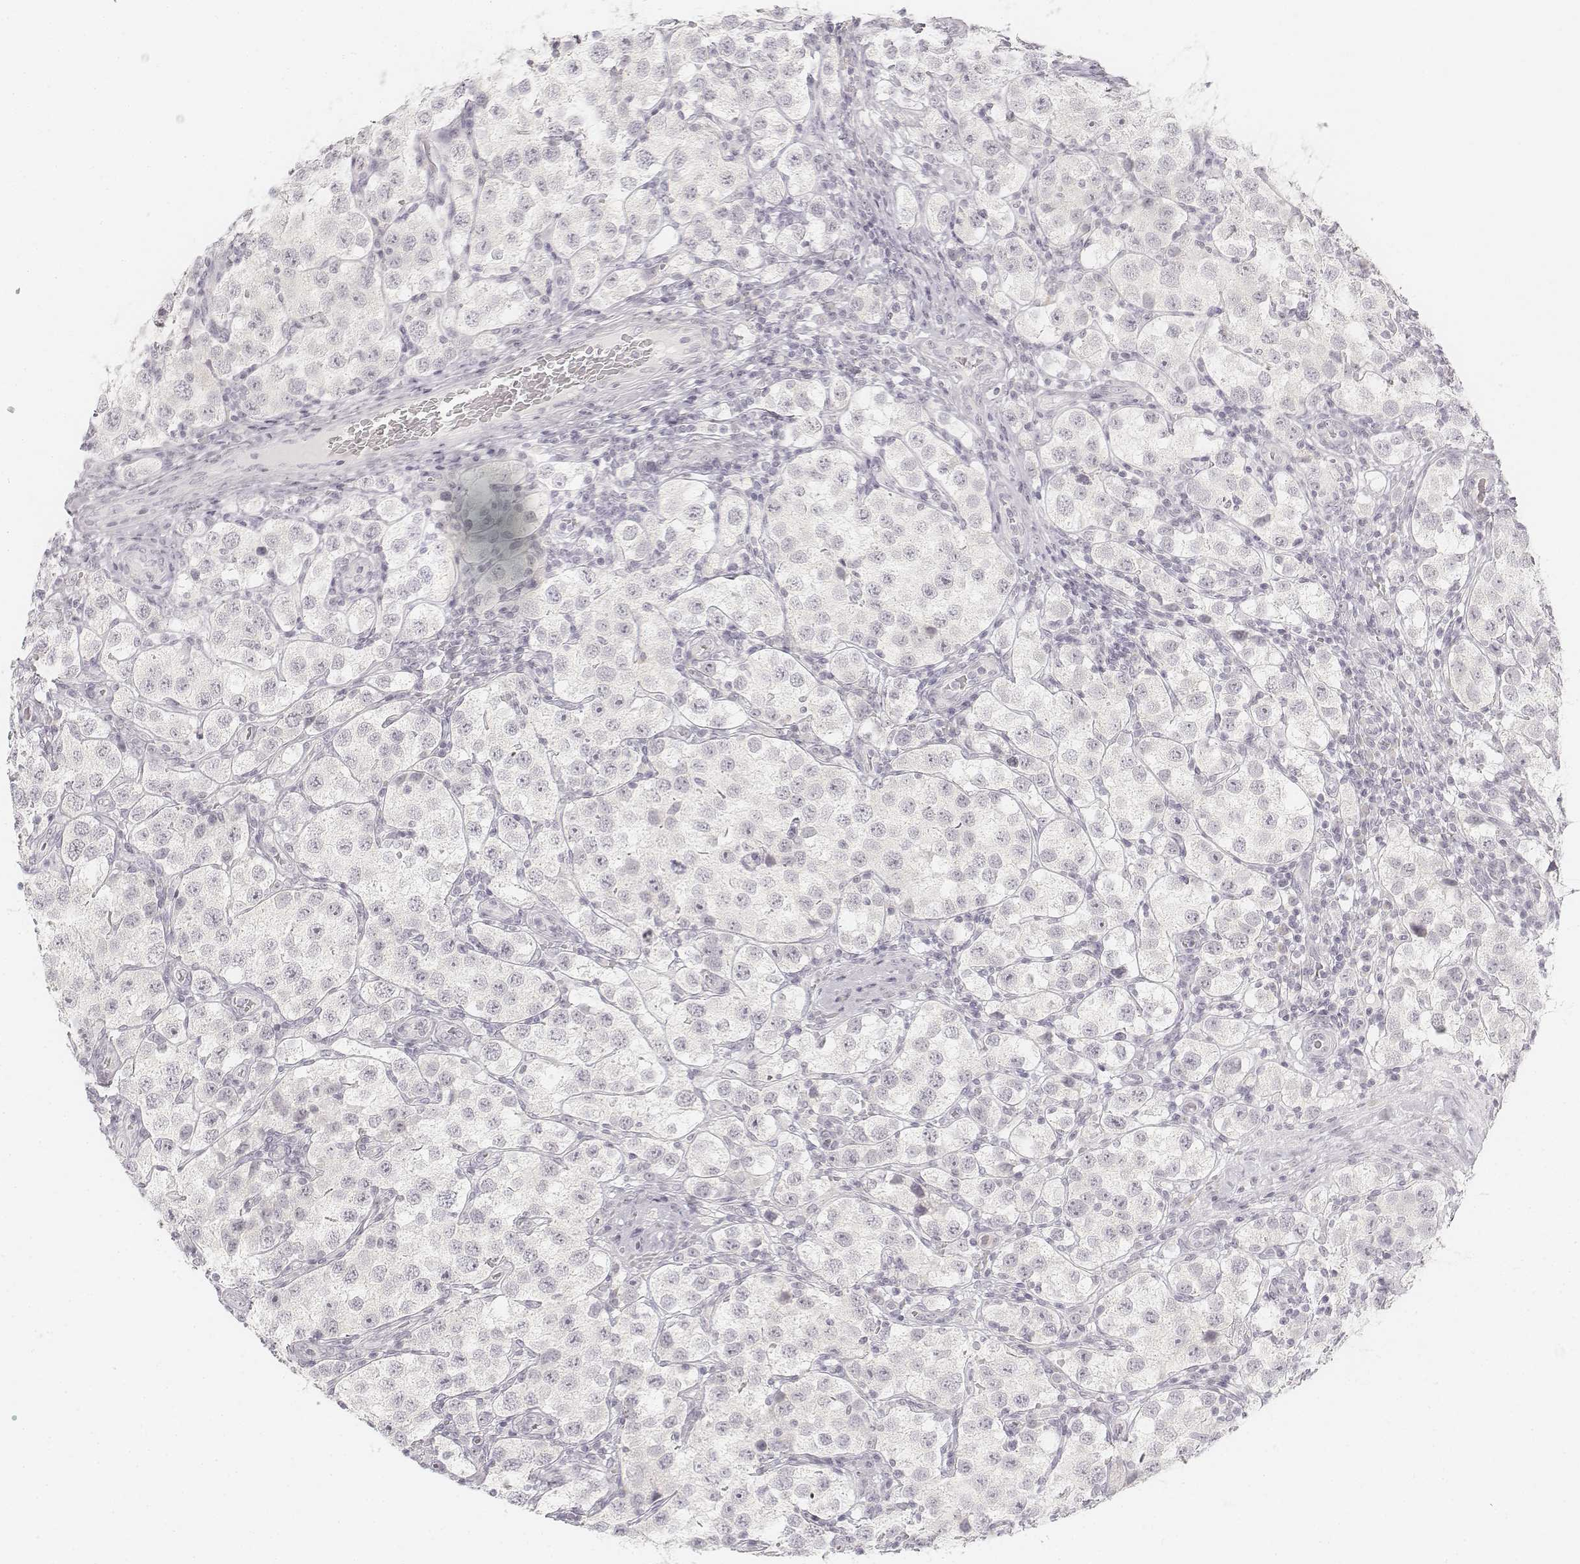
{"staining": {"intensity": "negative", "quantity": "none", "location": "none"}, "tissue": "testis cancer", "cell_type": "Tumor cells", "image_type": "cancer", "snomed": [{"axis": "morphology", "description": "Seminoma, NOS"}, {"axis": "topography", "description": "Testis"}], "caption": "The micrograph reveals no staining of tumor cells in testis cancer. The staining is performed using DAB (3,3'-diaminobenzidine) brown chromogen with nuclei counter-stained in using hematoxylin.", "gene": "KRT25", "patient": {"sex": "male", "age": 37}}